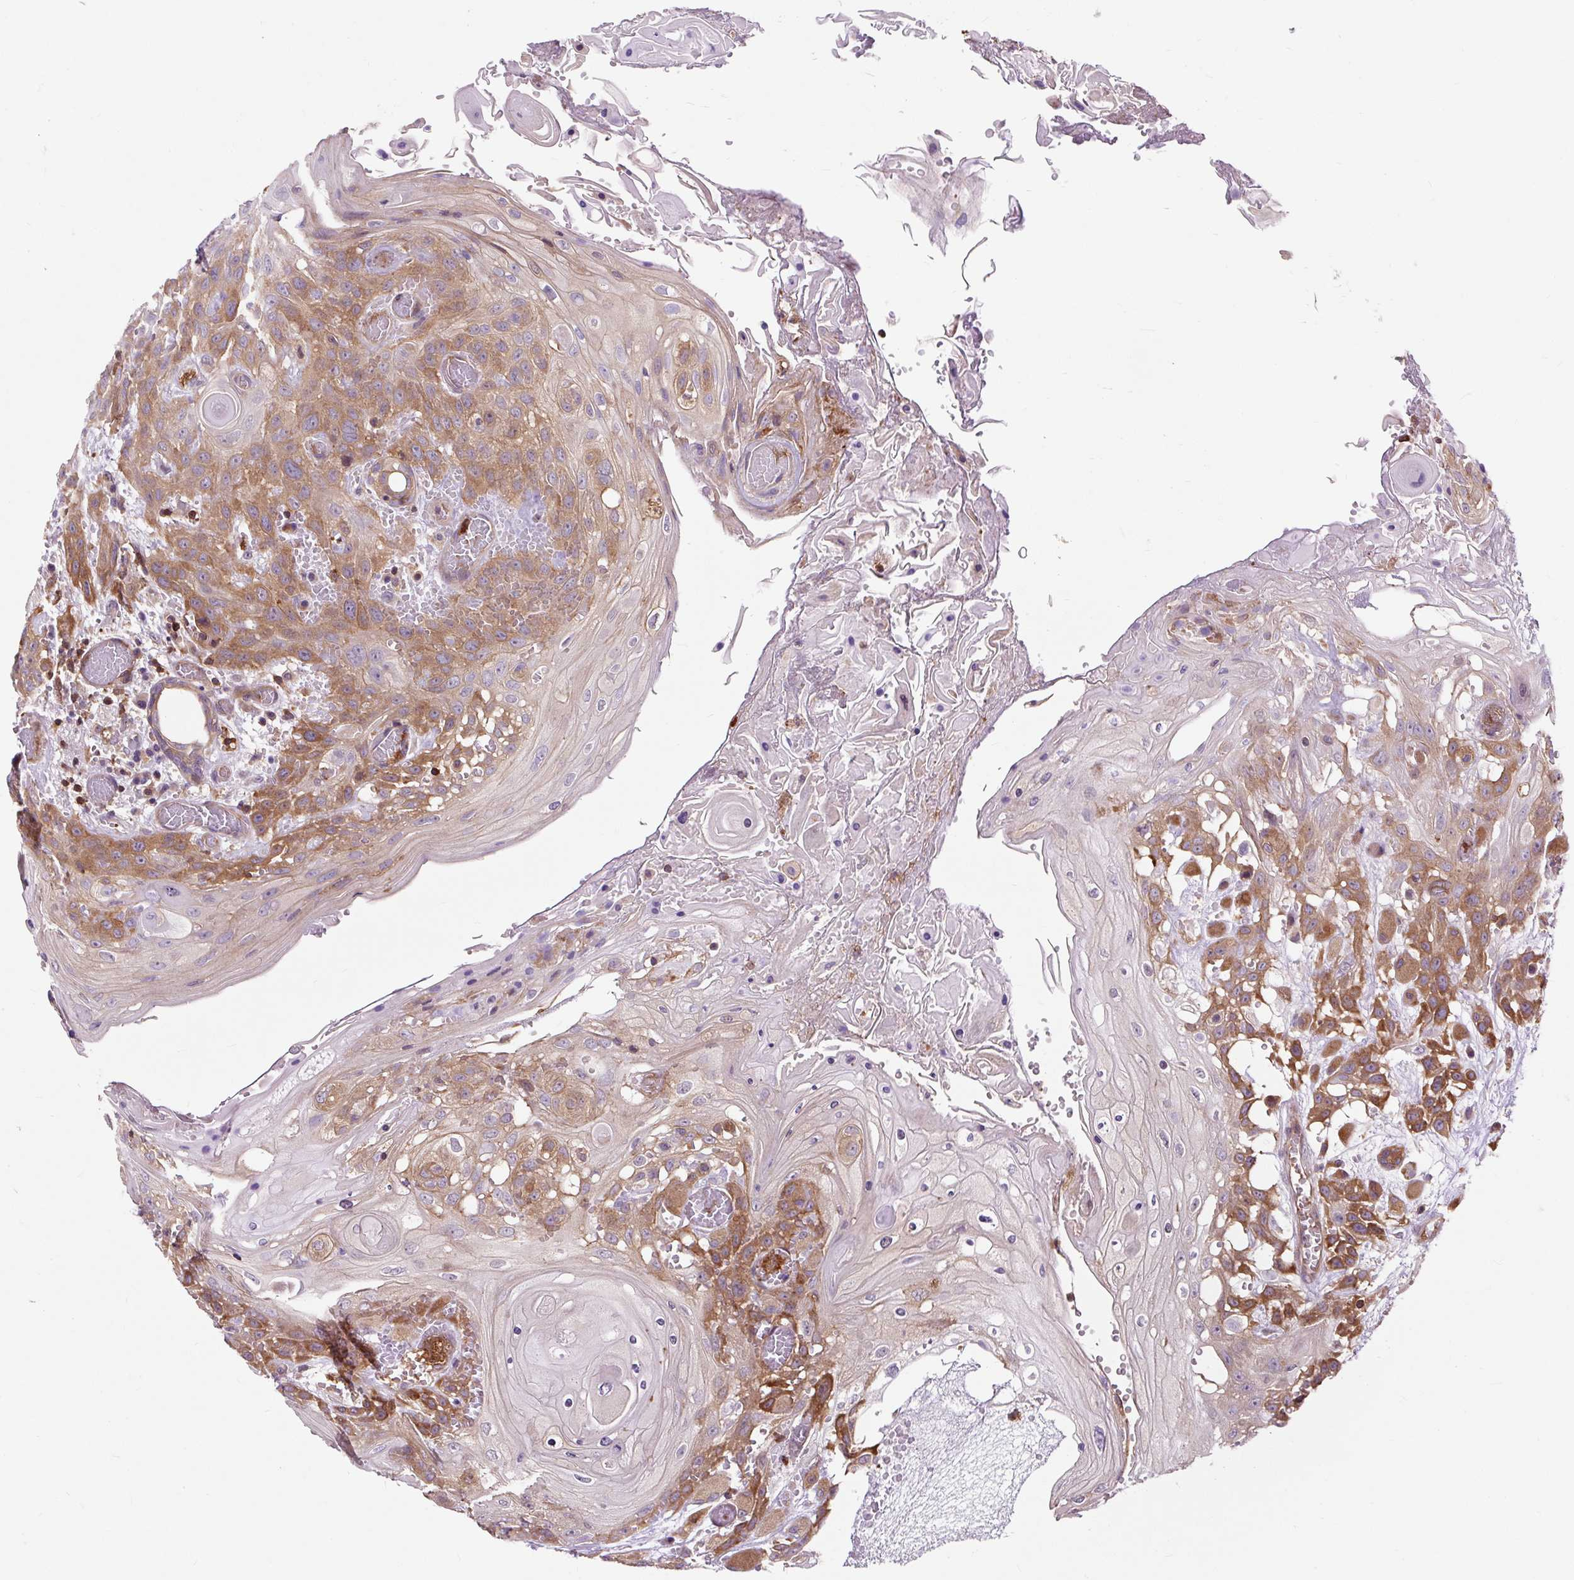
{"staining": {"intensity": "moderate", "quantity": "25%-75%", "location": "cytoplasmic/membranous"}, "tissue": "head and neck cancer", "cell_type": "Tumor cells", "image_type": "cancer", "snomed": [{"axis": "morphology", "description": "Squamous cell carcinoma, NOS"}, {"axis": "topography", "description": "Head-Neck"}], "caption": "A micrograph of head and neck cancer stained for a protein displays moderate cytoplasmic/membranous brown staining in tumor cells.", "gene": "CISD3", "patient": {"sex": "female", "age": 43}}